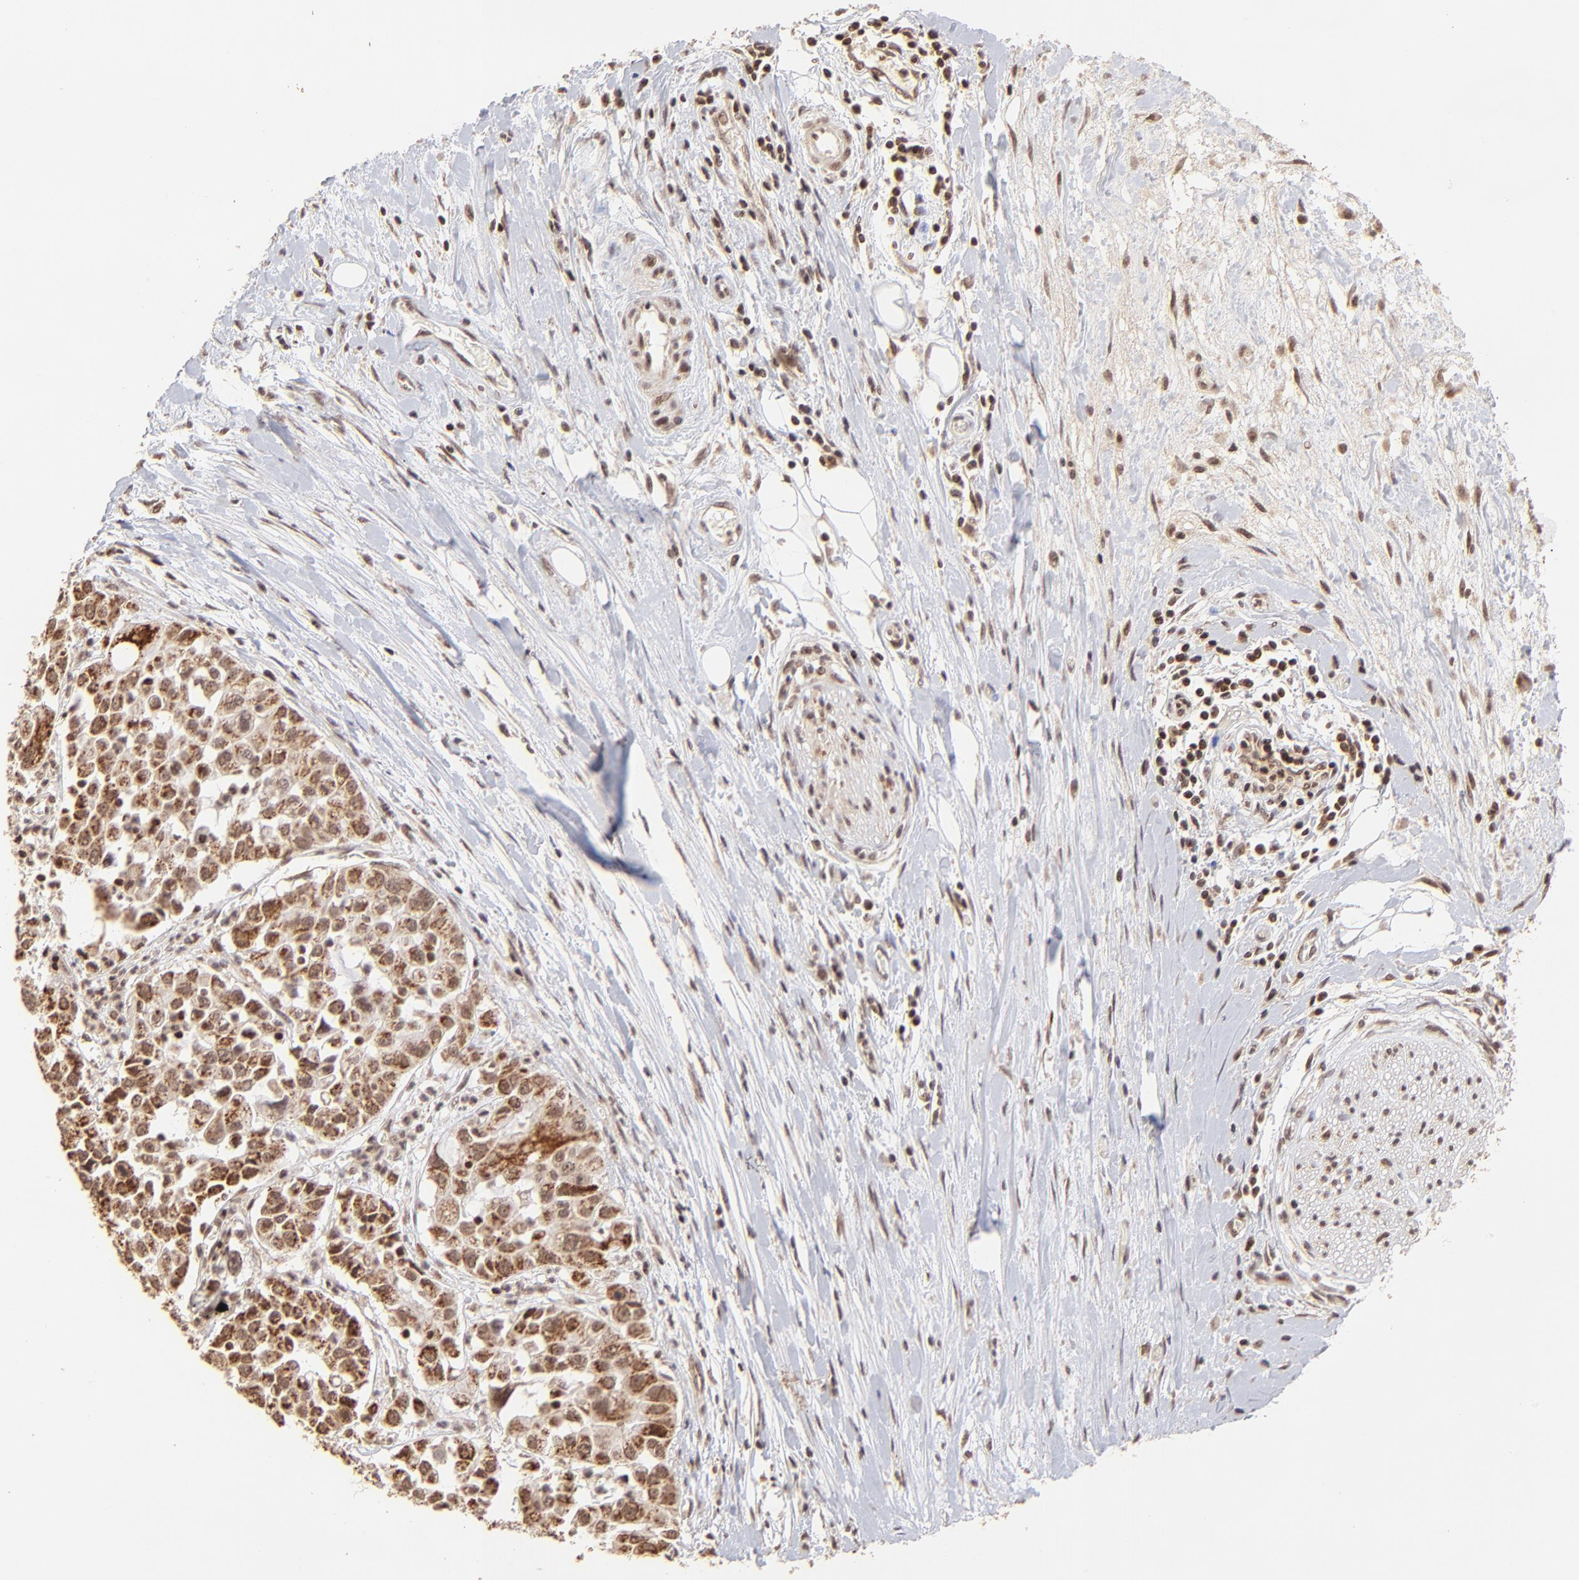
{"staining": {"intensity": "strong", "quantity": ">75%", "location": "cytoplasmic/membranous"}, "tissue": "pancreatic cancer", "cell_type": "Tumor cells", "image_type": "cancer", "snomed": [{"axis": "morphology", "description": "Adenocarcinoma, NOS"}, {"axis": "topography", "description": "Pancreas"}], "caption": "Immunohistochemical staining of pancreatic cancer (adenocarcinoma) demonstrates high levels of strong cytoplasmic/membranous protein expression in about >75% of tumor cells.", "gene": "MED15", "patient": {"sex": "female", "age": 52}}